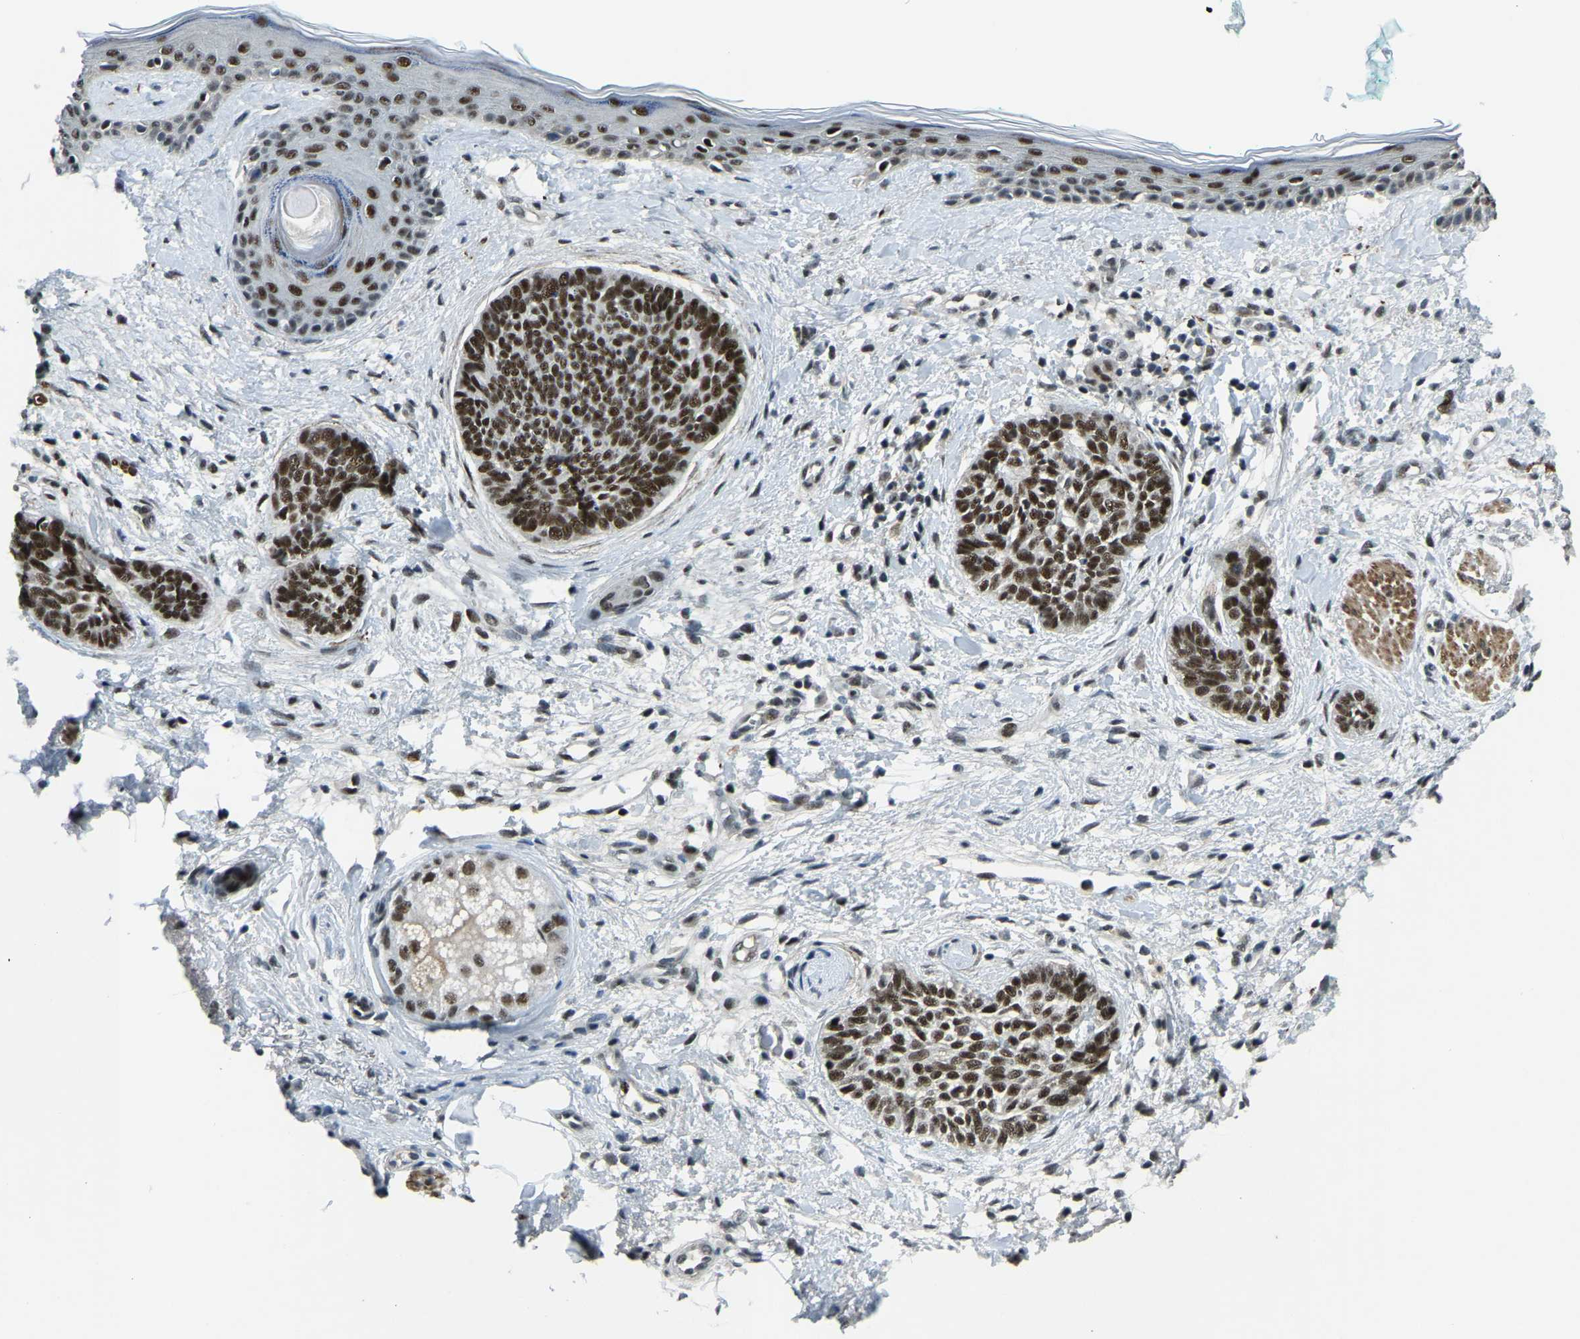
{"staining": {"intensity": "strong", "quantity": ">75%", "location": "nuclear"}, "tissue": "skin cancer", "cell_type": "Tumor cells", "image_type": "cancer", "snomed": [{"axis": "morphology", "description": "Basal cell carcinoma"}, {"axis": "topography", "description": "Skin"}], "caption": "There is high levels of strong nuclear staining in tumor cells of skin cancer, as demonstrated by immunohistochemical staining (brown color).", "gene": "PRCC", "patient": {"sex": "female", "age": 84}}